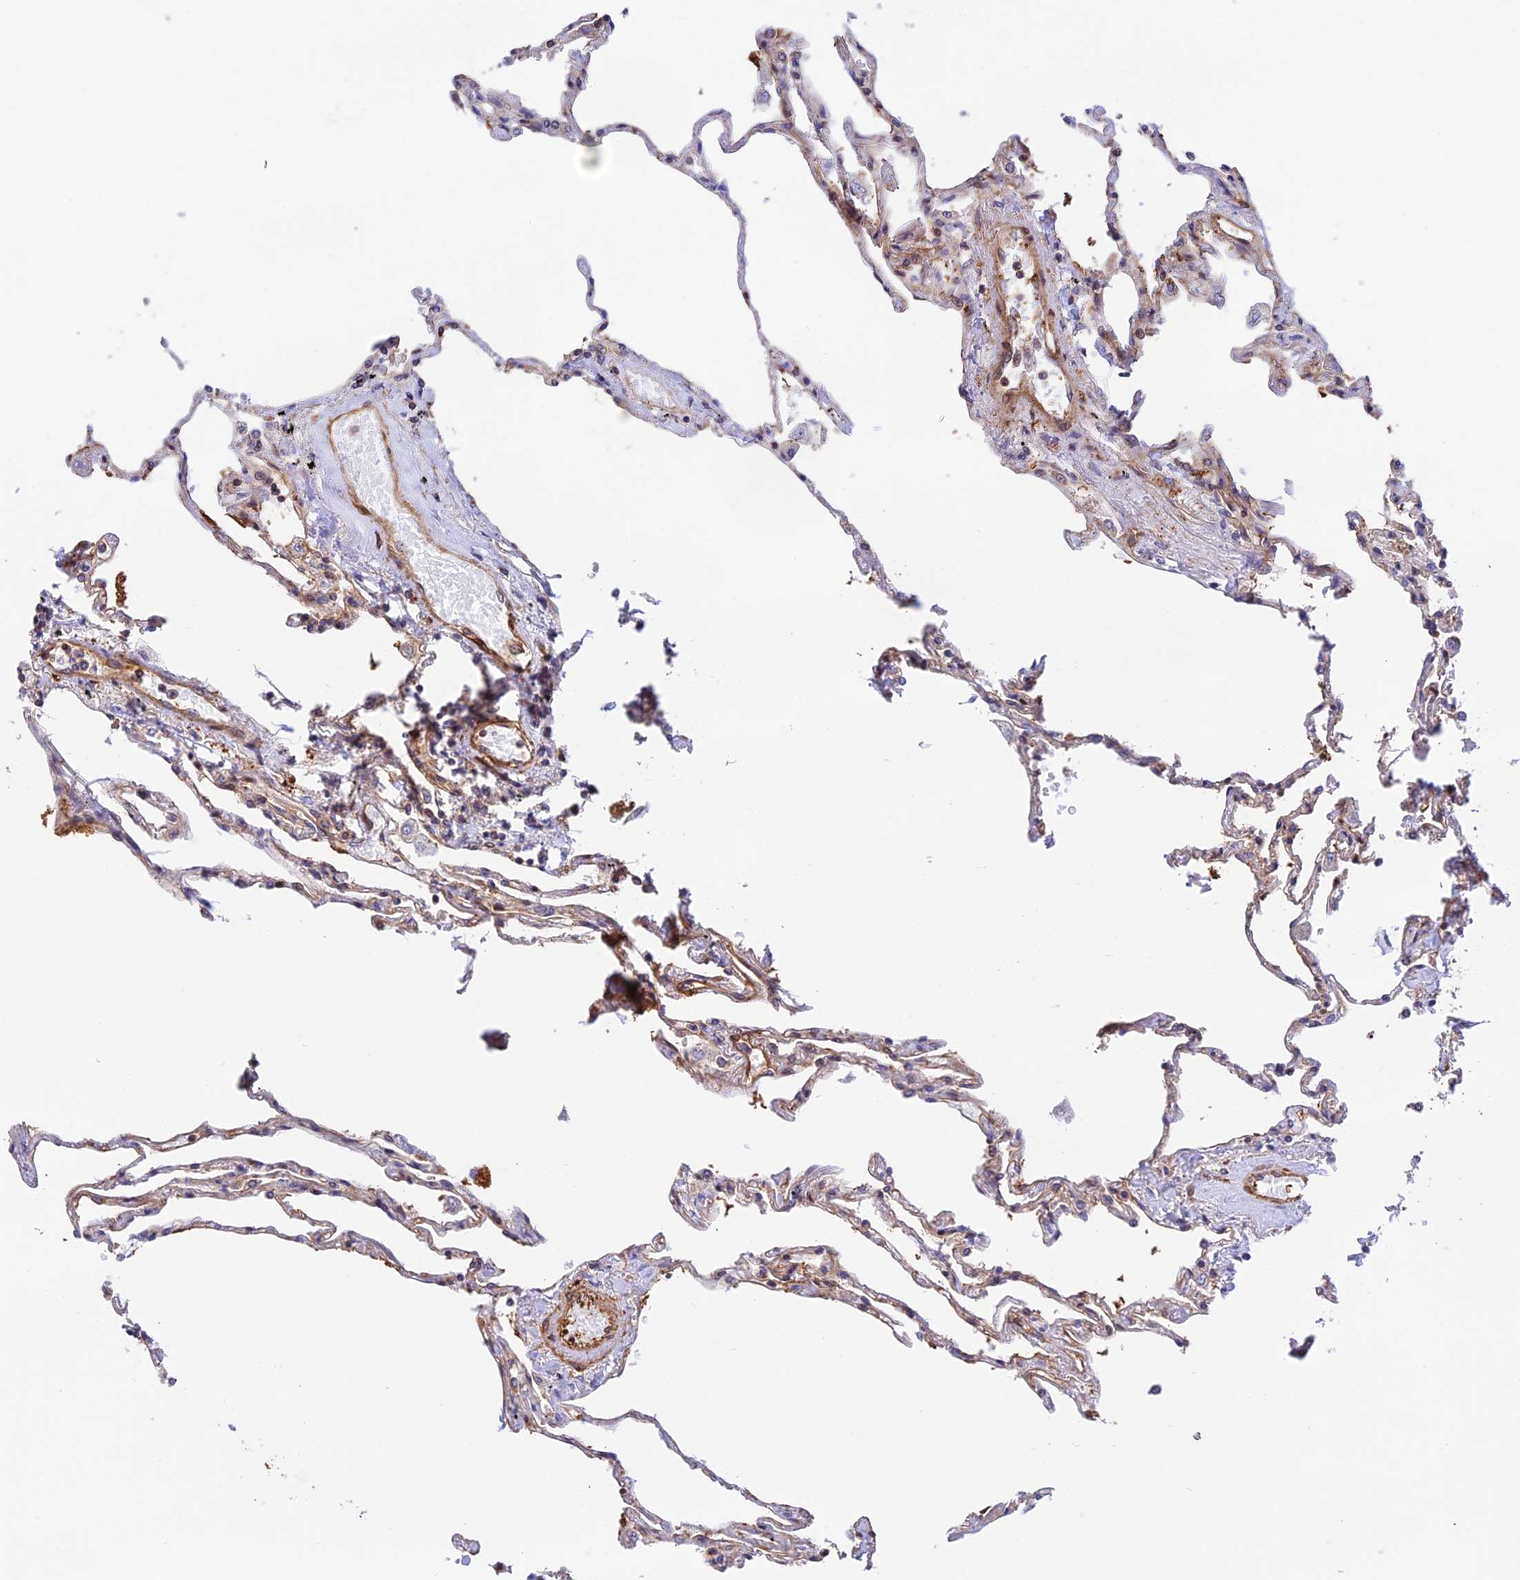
{"staining": {"intensity": "strong", "quantity": "<25%", "location": "cytoplasmic/membranous"}, "tissue": "lung", "cell_type": "Alveolar cells", "image_type": "normal", "snomed": [{"axis": "morphology", "description": "Normal tissue, NOS"}, {"axis": "topography", "description": "Lung"}], "caption": "A high-resolution photomicrograph shows immunohistochemistry (IHC) staining of benign lung, which demonstrates strong cytoplasmic/membranous staining in about <25% of alveolar cells.", "gene": "EVI5L", "patient": {"sex": "female", "age": 67}}